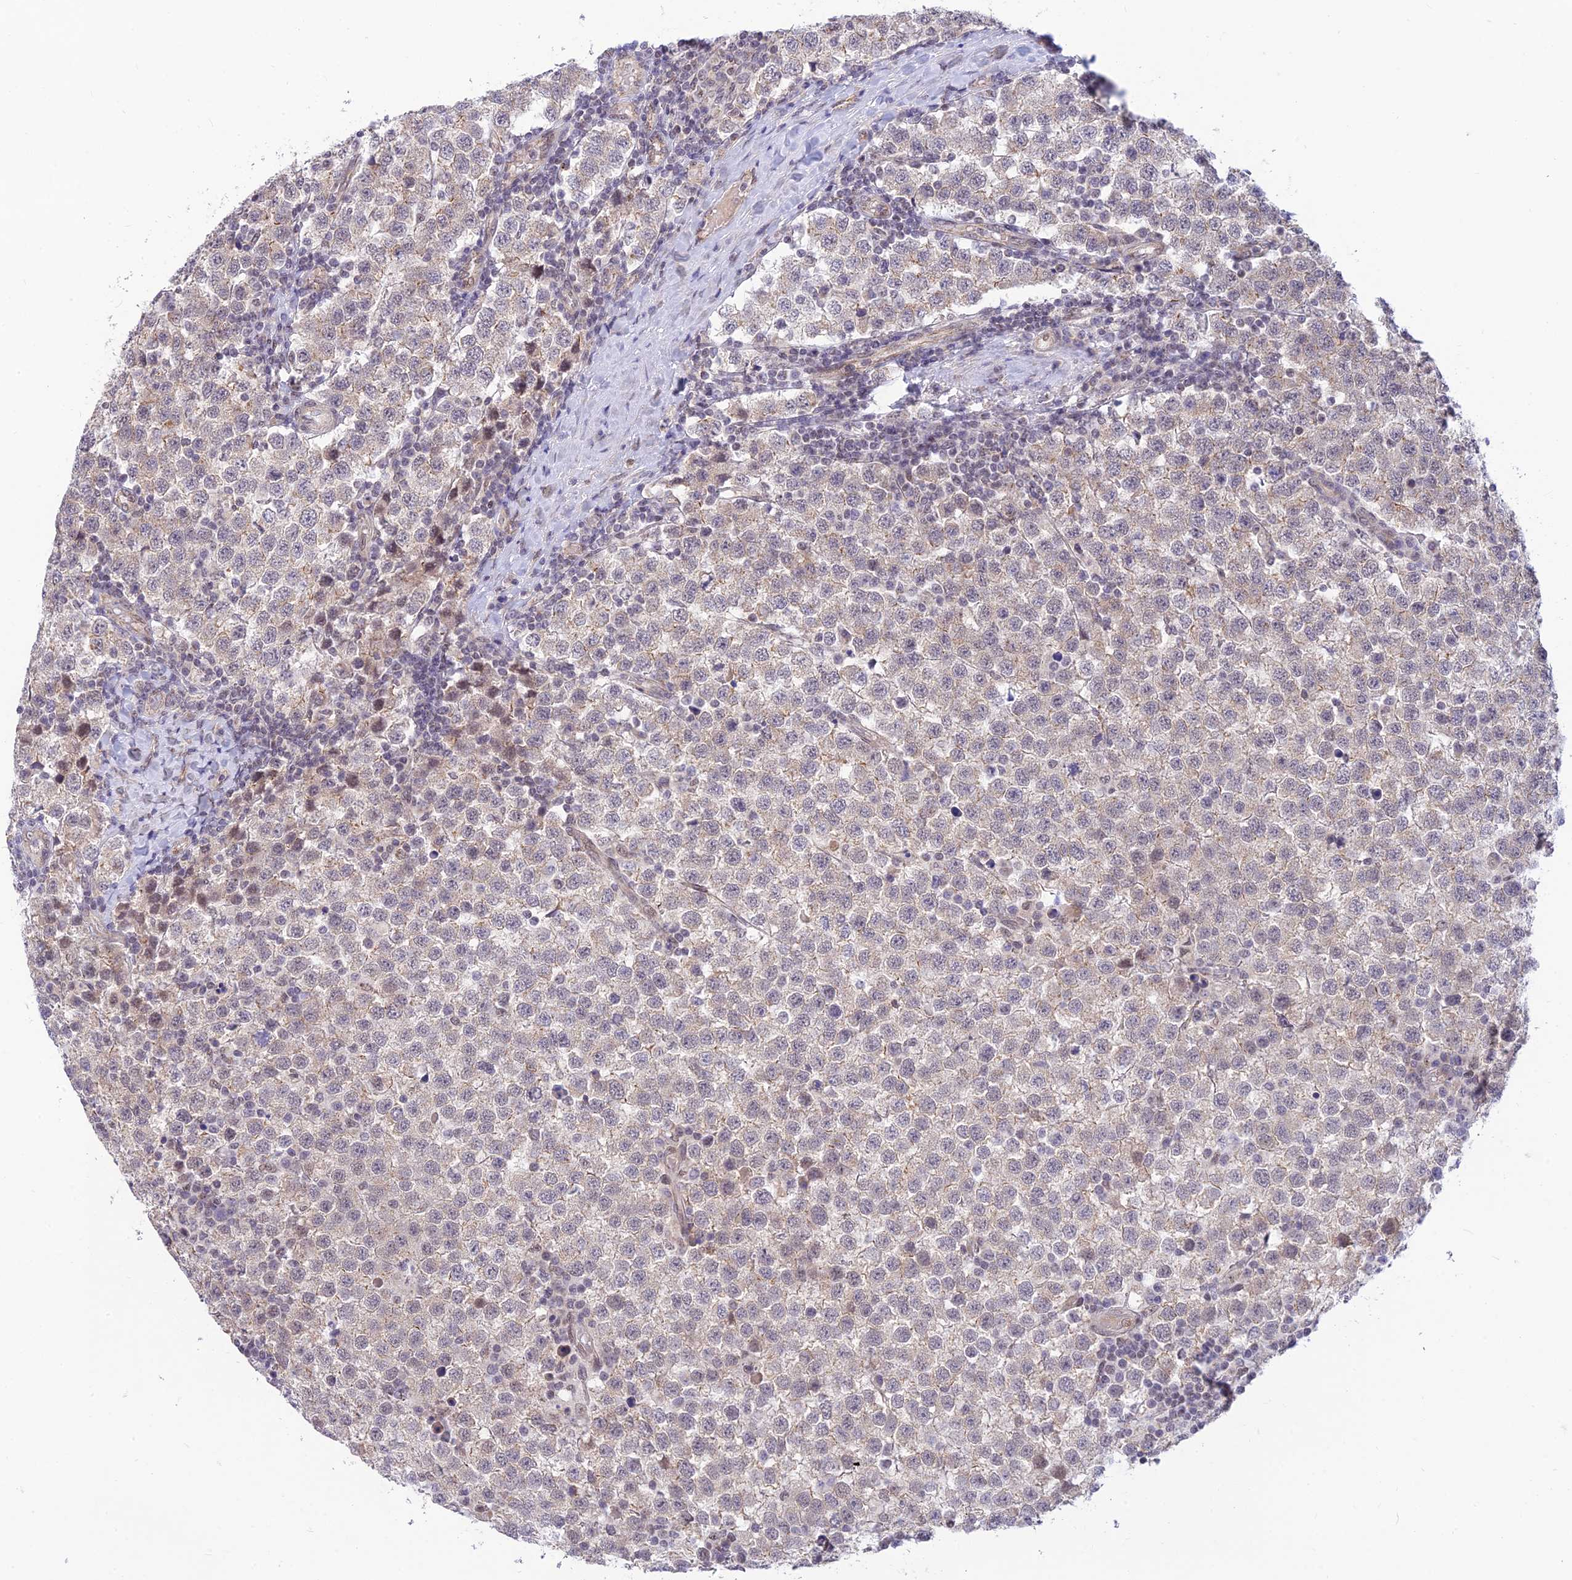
{"staining": {"intensity": "negative", "quantity": "none", "location": "none"}, "tissue": "testis cancer", "cell_type": "Tumor cells", "image_type": "cancer", "snomed": [{"axis": "morphology", "description": "Seminoma, NOS"}, {"axis": "topography", "description": "Testis"}], "caption": "Photomicrograph shows no protein positivity in tumor cells of testis cancer (seminoma) tissue.", "gene": "MICOS13", "patient": {"sex": "male", "age": 34}}